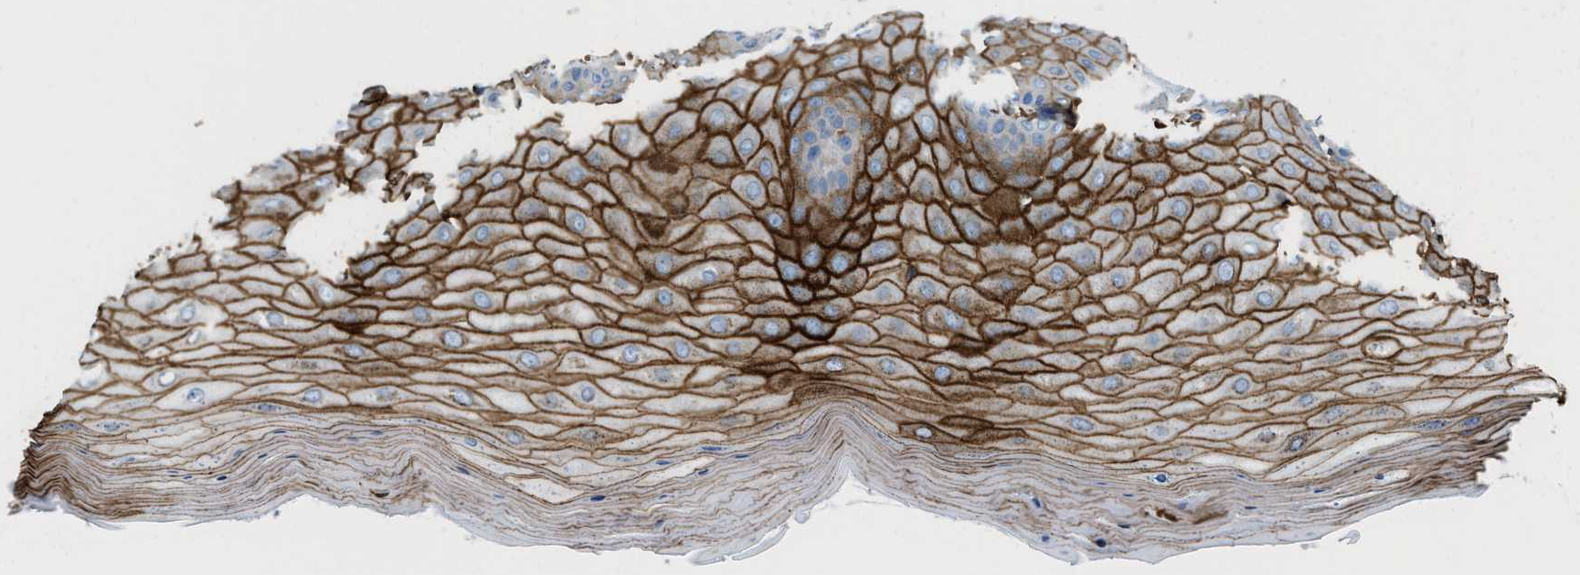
{"staining": {"intensity": "negative", "quantity": "none", "location": "none"}, "tissue": "cervix", "cell_type": "Glandular cells", "image_type": "normal", "snomed": [{"axis": "morphology", "description": "Normal tissue, NOS"}, {"axis": "topography", "description": "Cervix"}], "caption": "IHC image of unremarkable cervix stained for a protein (brown), which reveals no staining in glandular cells. The staining is performed using DAB brown chromogen with nuclei counter-stained in using hematoxylin.", "gene": "HSD17B12", "patient": {"sex": "female", "age": 55}}